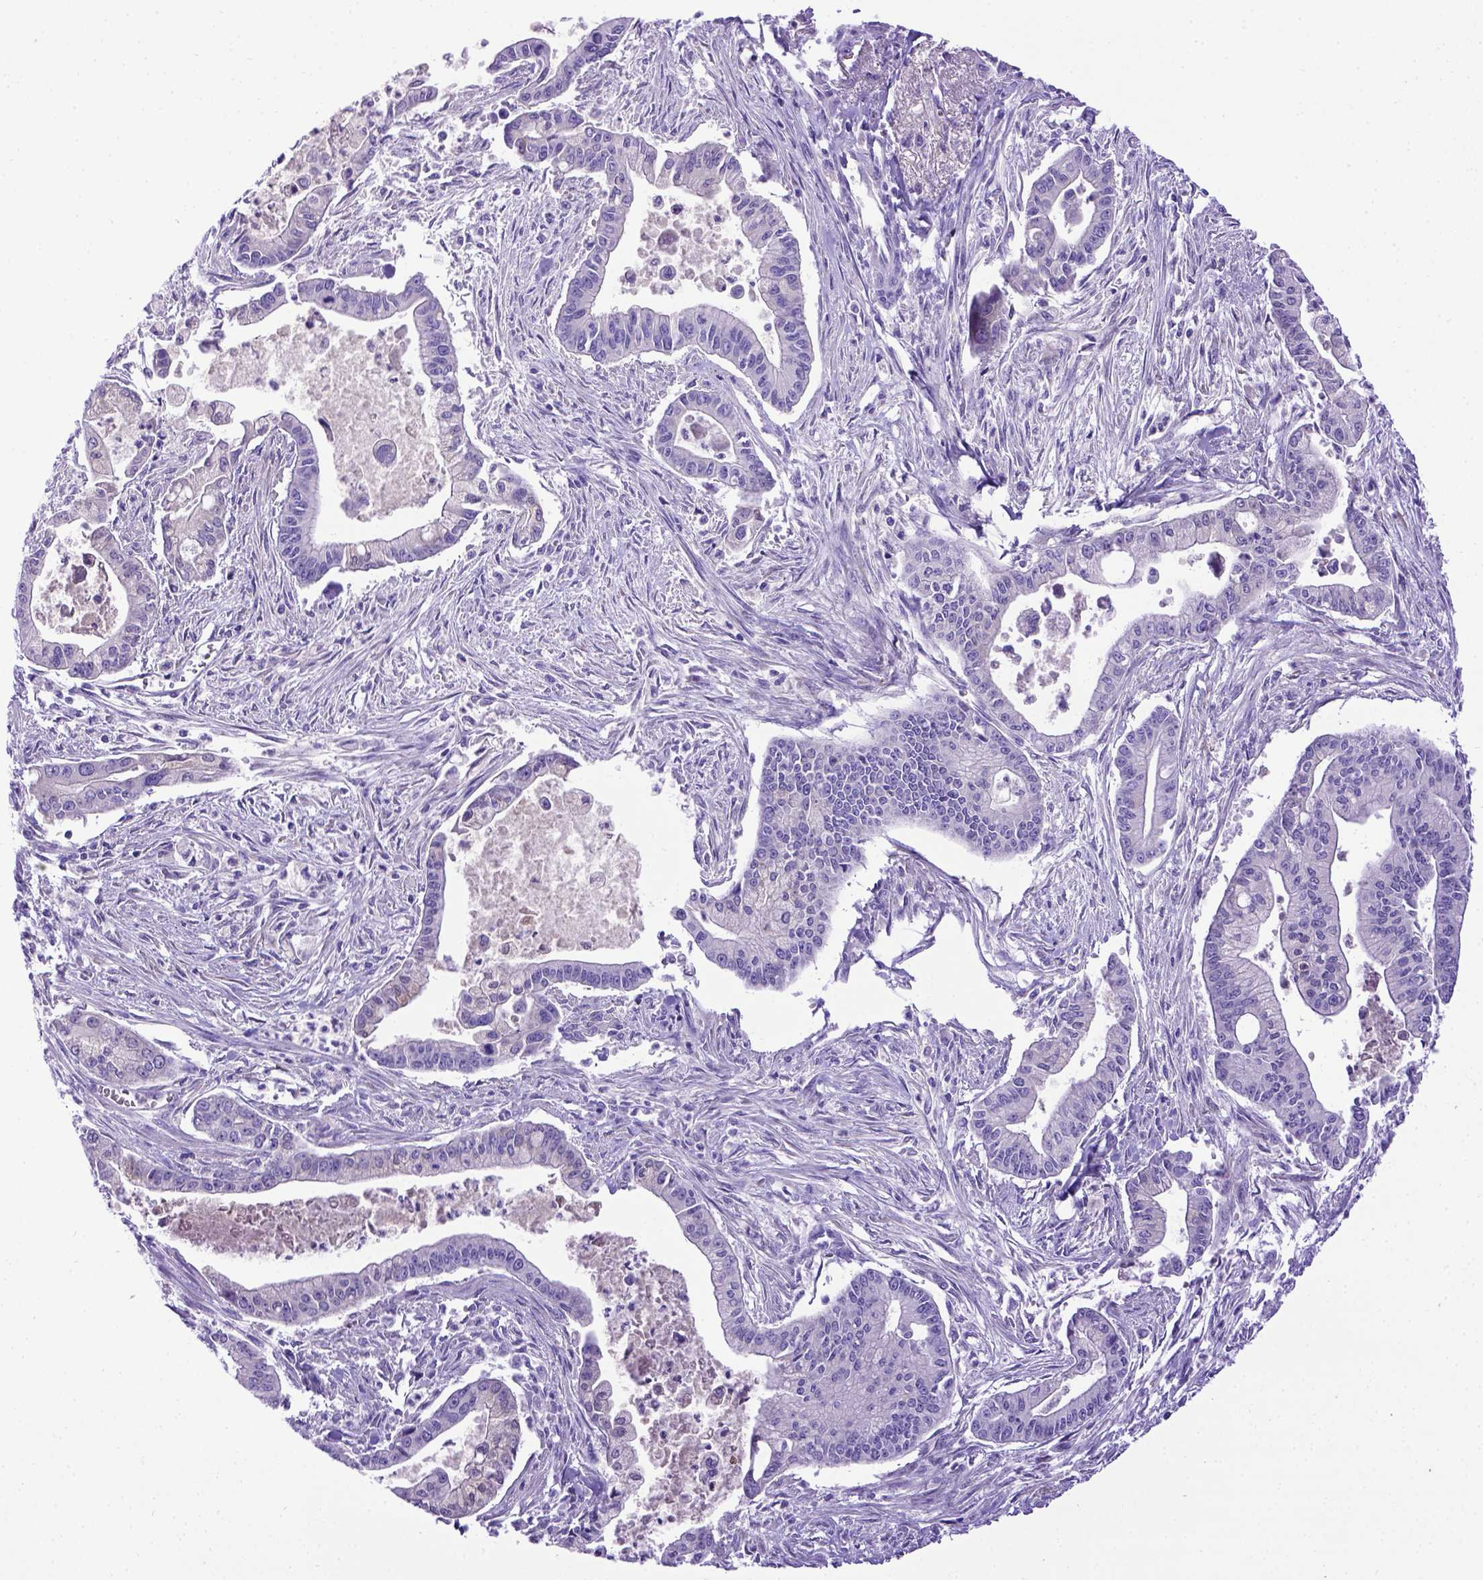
{"staining": {"intensity": "negative", "quantity": "none", "location": "none"}, "tissue": "pancreatic cancer", "cell_type": "Tumor cells", "image_type": "cancer", "snomed": [{"axis": "morphology", "description": "Adenocarcinoma, NOS"}, {"axis": "topography", "description": "Pancreas"}], "caption": "A photomicrograph of pancreatic cancer stained for a protein displays no brown staining in tumor cells. (Brightfield microscopy of DAB (3,3'-diaminobenzidine) immunohistochemistry (IHC) at high magnification).", "gene": "PTGES", "patient": {"sex": "female", "age": 65}}